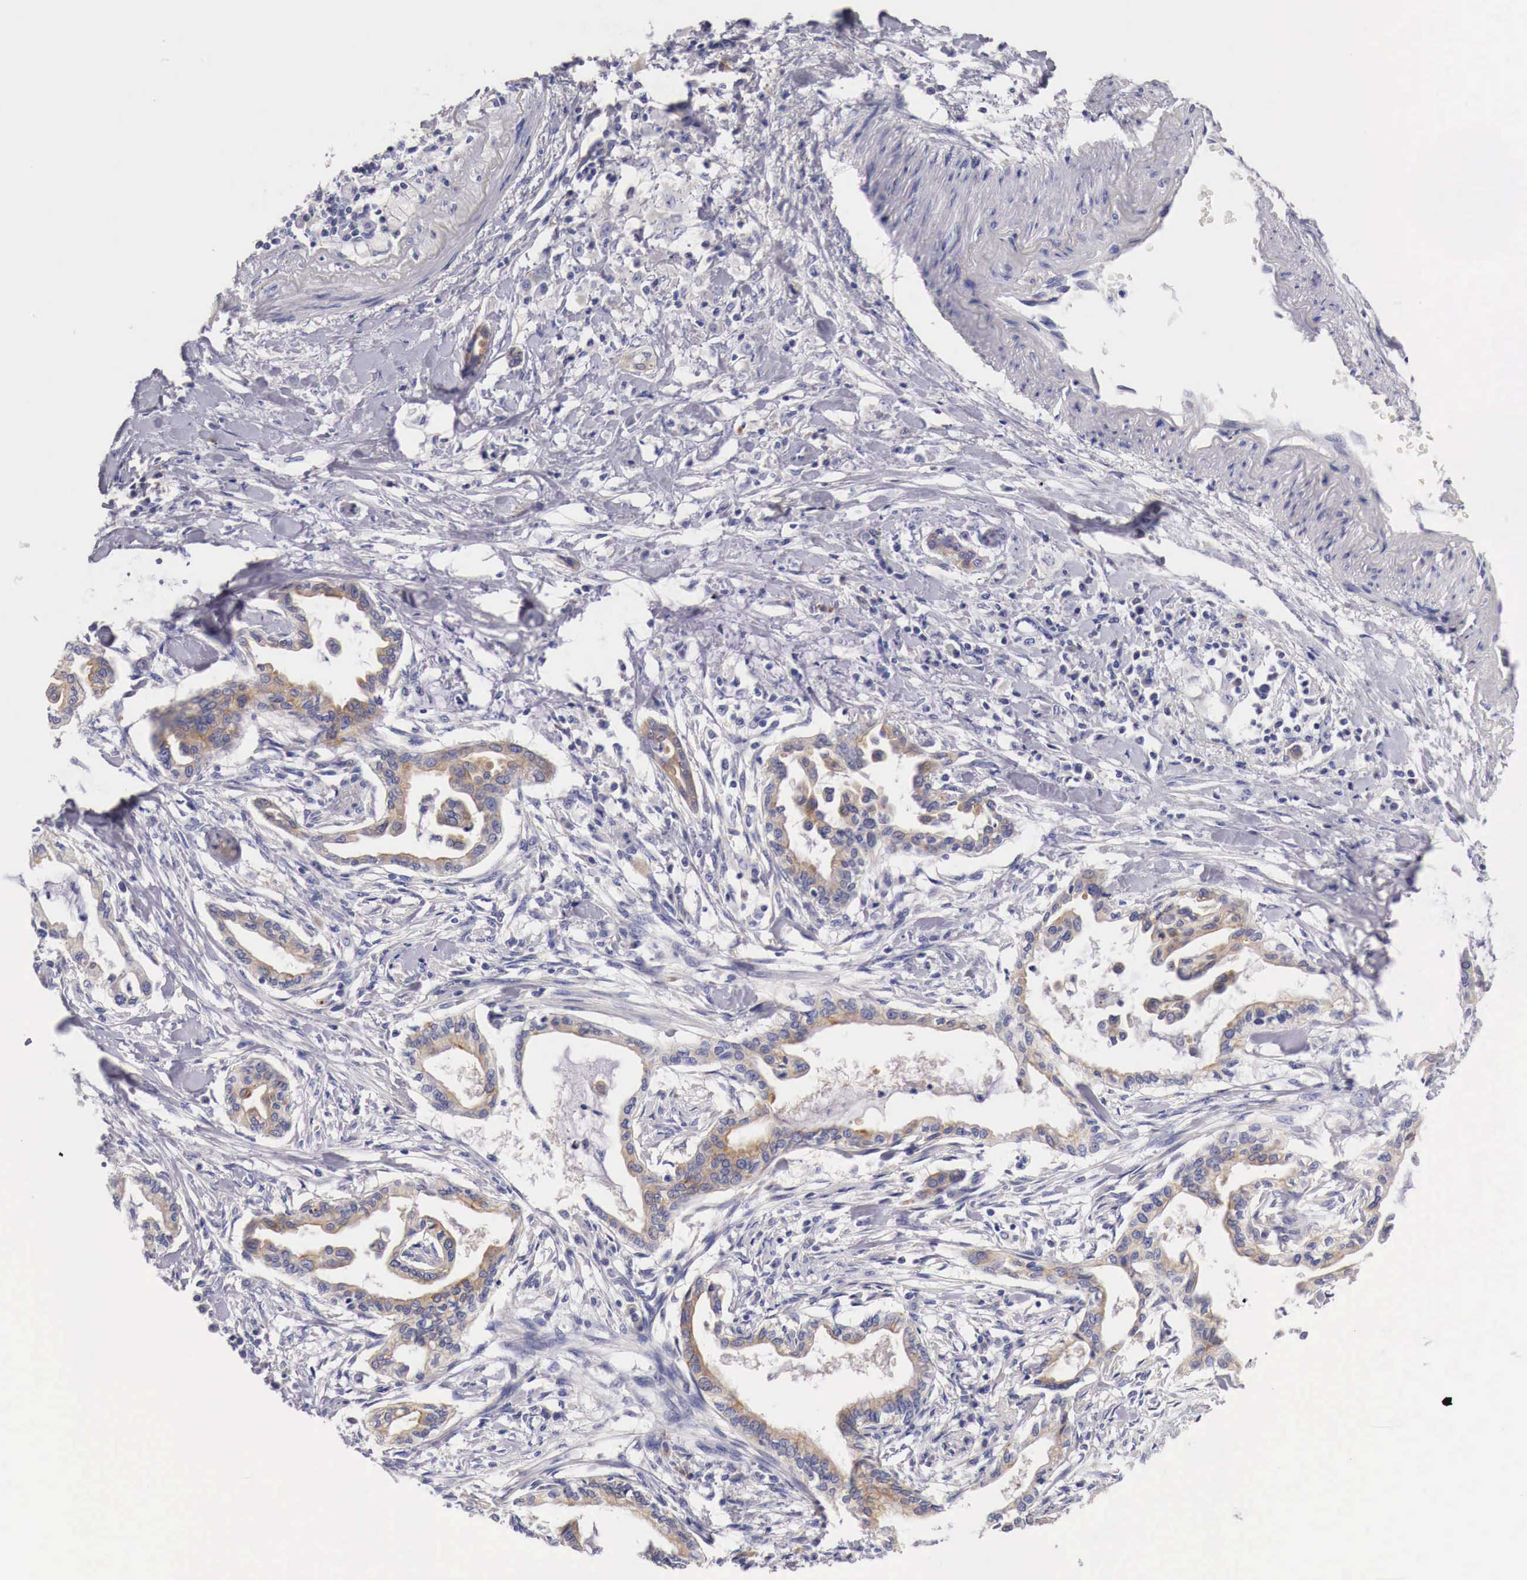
{"staining": {"intensity": "weak", "quantity": ">75%", "location": "cytoplasmic/membranous"}, "tissue": "pancreatic cancer", "cell_type": "Tumor cells", "image_type": "cancer", "snomed": [{"axis": "morphology", "description": "Adenocarcinoma, NOS"}, {"axis": "topography", "description": "Pancreas"}], "caption": "Immunohistochemical staining of human pancreatic adenocarcinoma displays low levels of weak cytoplasmic/membranous protein positivity in approximately >75% of tumor cells.", "gene": "NREP", "patient": {"sex": "female", "age": 64}}